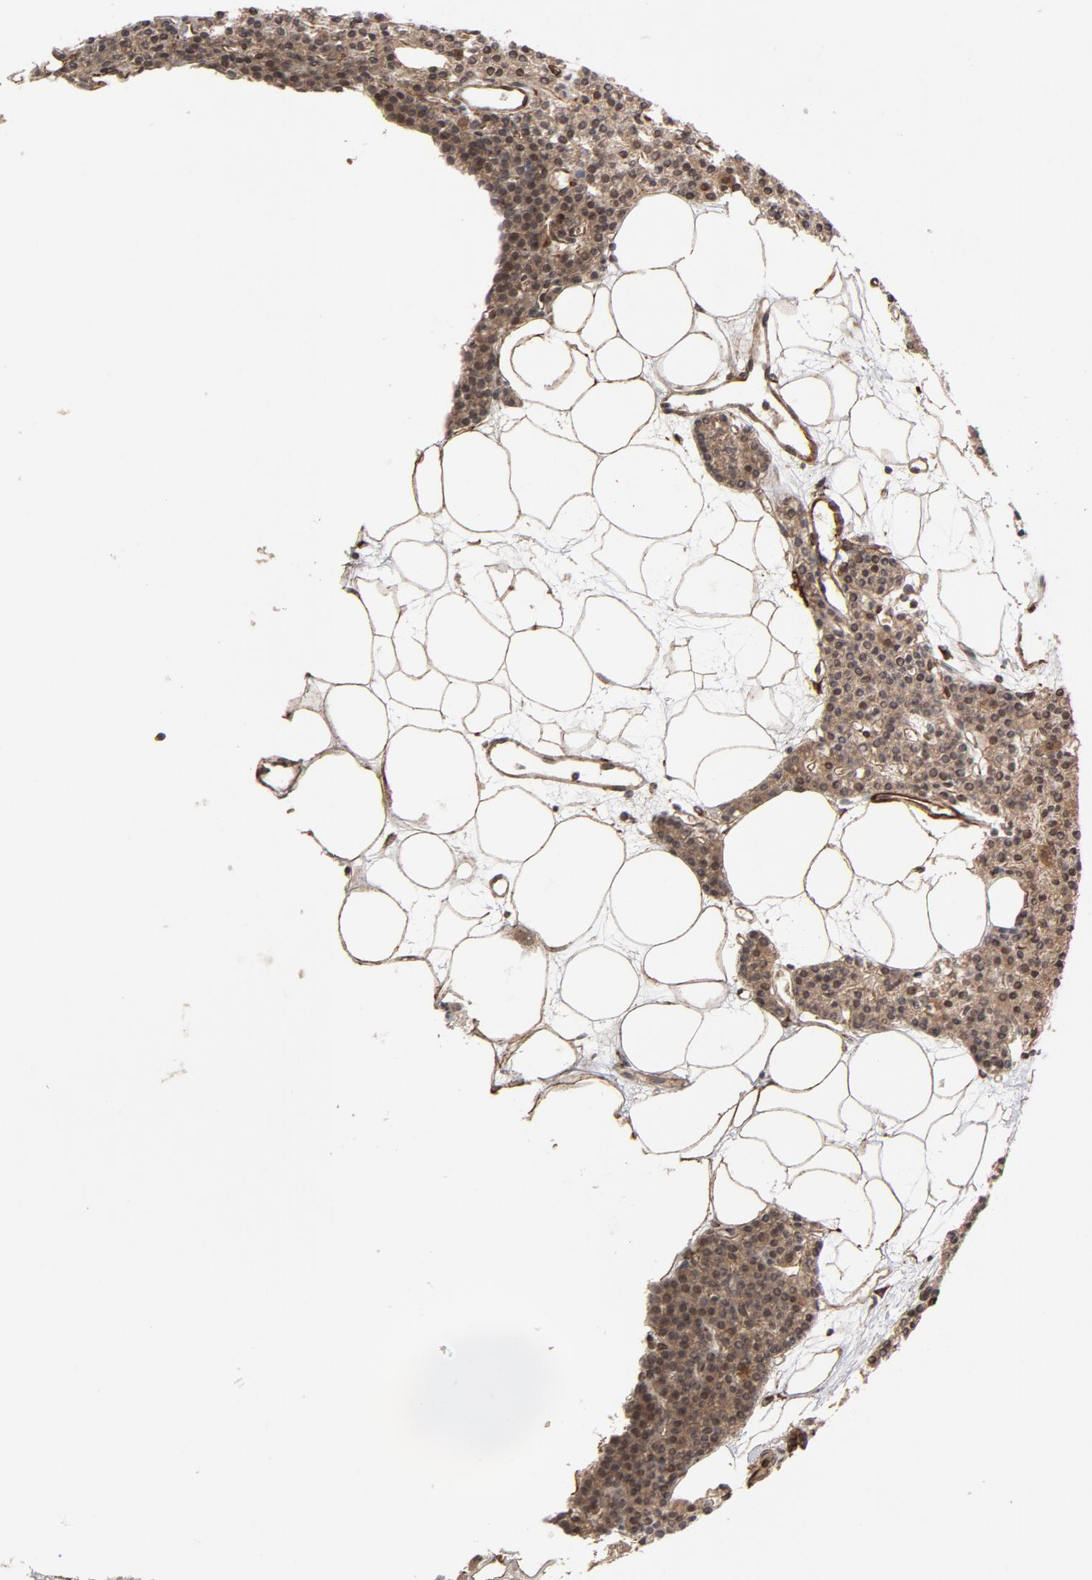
{"staining": {"intensity": "moderate", "quantity": ">75%", "location": "cytoplasmic/membranous,nuclear"}, "tissue": "parathyroid gland", "cell_type": "Glandular cells", "image_type": "normal", "snomed": [{"axis": "morphology", "description": "Normal tissue, NOS"}, {"axis": "topography", "description": "Parathyroid gland"}], "caption": "Immunohistochemical staining of unremarkable human parathyroid gland exhibits >75% levels of moderate cytoplasmic/membranous,nuclear protein staining in about >75% of glandular cells. The staining was performed using DAB (3,3'-diaminobenzidine), with brown indicating positive protein expression. Nuclei are stained blue with hematoxylin.", "gene": "DNAAF2", "patient": {"sex": "male", "age": 24}}